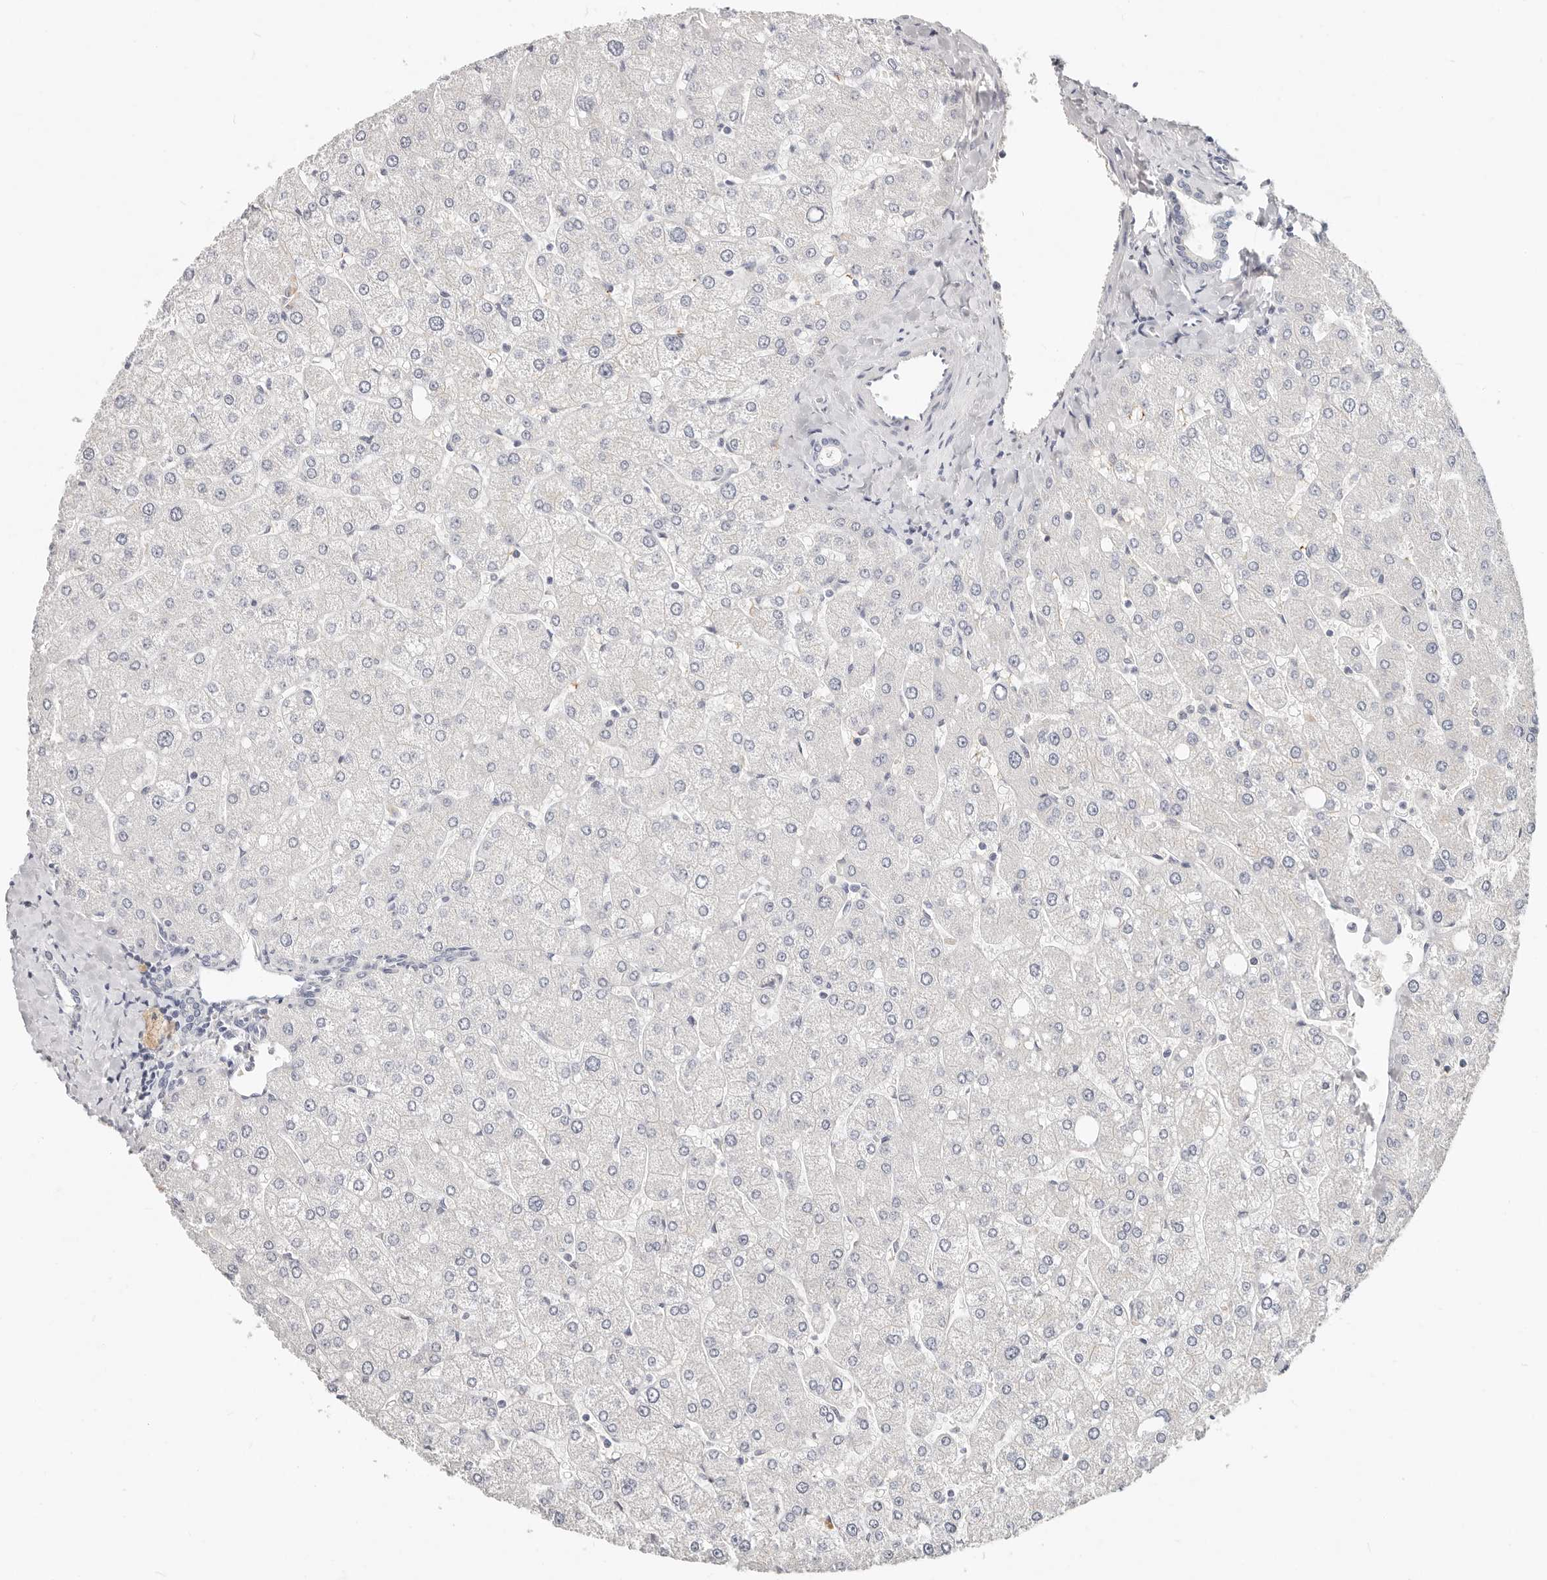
{"staining": {"intensity": "negative", "quantity": "none", "location": "none"}, "tissue": "liver", "cell_type": "Cholangiocytes", "image_type": "normal", "snomed": [{"axis": "morphology", "description": "Normal tissue, NOS"}, {"axis": "topography", "description": "Liver"}], "caption": "Immunohistochemistry (IHC) photomicrograph of benign human liver stained for a protein (brown), which exhibits no staining in cholangiocytes.", "gene": "TMEM63B", "patient": {"sex": "male", "age": 55}}